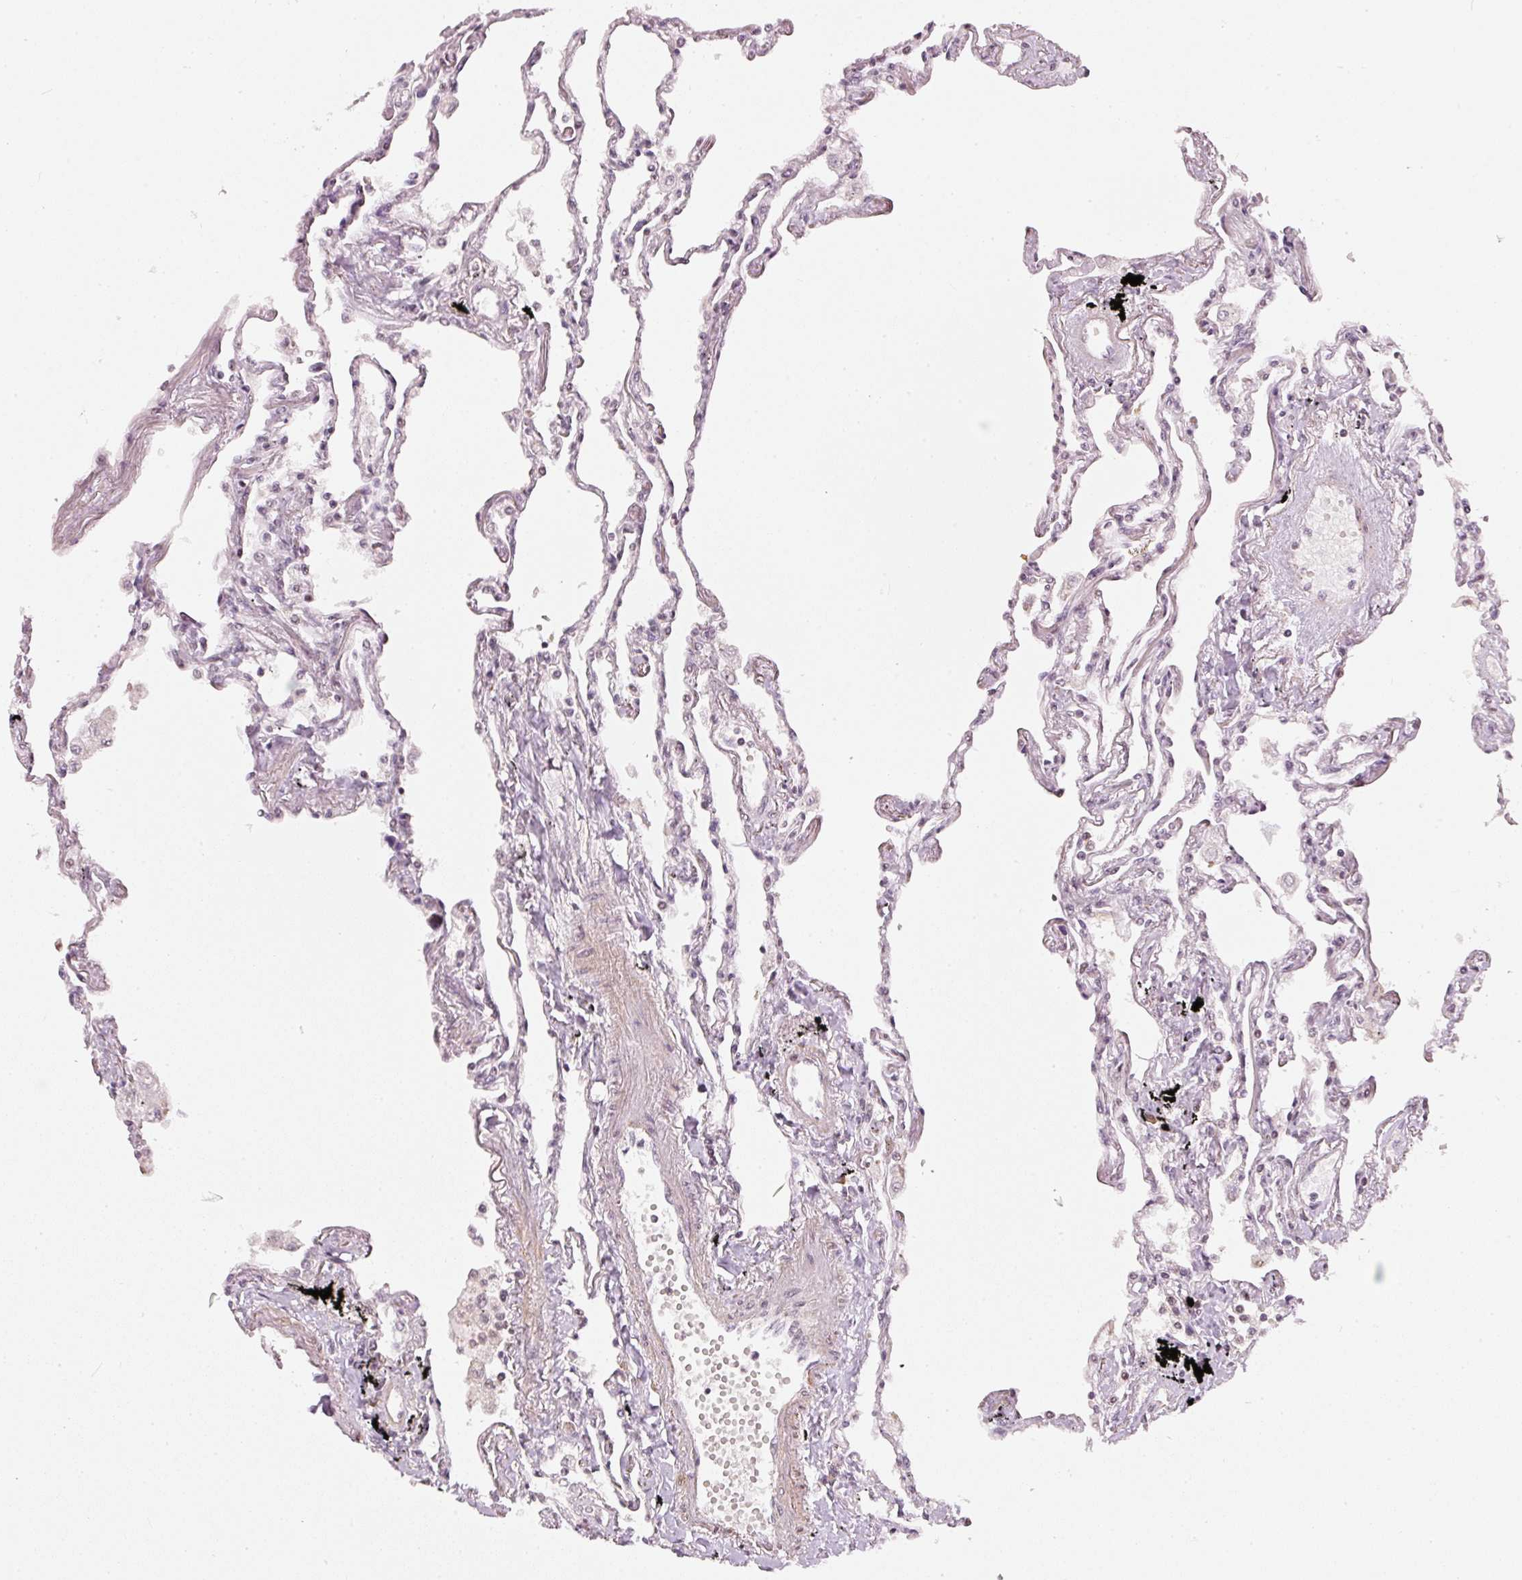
{"staining": {"intensity": "moderate", "quantity": "25%-75%", "location": "nuclear"}, "tissue": "lung", "cell_type": "Alveolar cells", "image_type": "normal", "snomed": [{"axis": "morphology", "description": "Normal tissue, NOS"}, {"axis": "topography", "description": "Lung"}], "caption": "Immunohistochemical staining of unremarkable lung exhibits moderate nuclear protein staining in about 25%-75% of alveolar cells. The staining is performed using DAB (3,3'-diaminobenzidine) brown chromogen to label protein expression. The nuclei are counter-stained blue using hematoxylin.", "gene": "THOC6", "patient": {"sex": "female", "age": 67}}